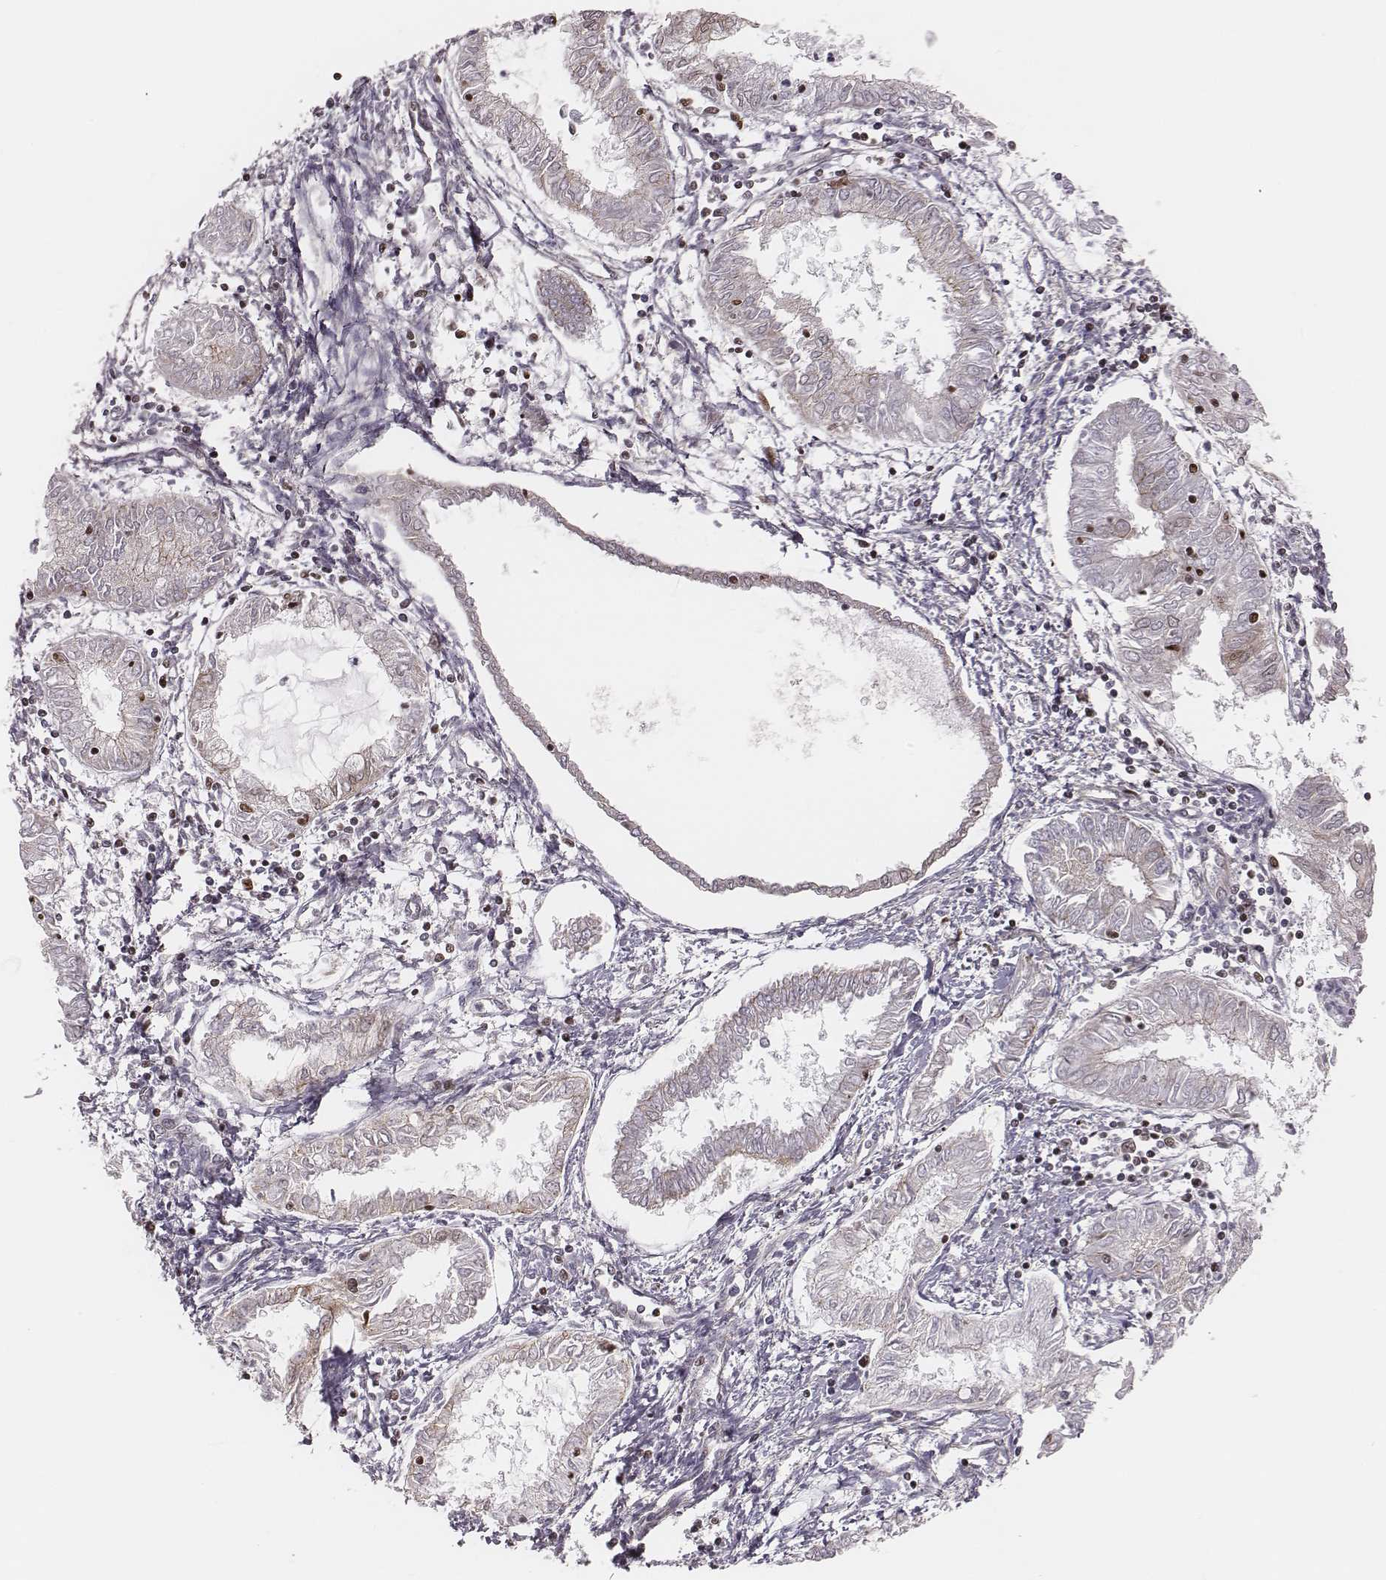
{"staining": {"intensity": "weak", "quantity": "<25%", "location": "cytoplasmic/membranous"}, "tissue": "endometrial cancer", "cell_type": "Tumor cells", "image_type": "cancer", "snomed": [{"axis": "morphology", "description": "Adenocarcinoma, NOS"}, {"axis": "topography", "description": "Endometrium"}], "caption": "High magnification brightfield microscopy of endometrial adenocarcinoma stained with DAB (brown) and counterstained with hematoxylin (blue): tumor cells show no significant expression.", "gene": "WDR59", "patient": {"sex": "female", "age": 68}}